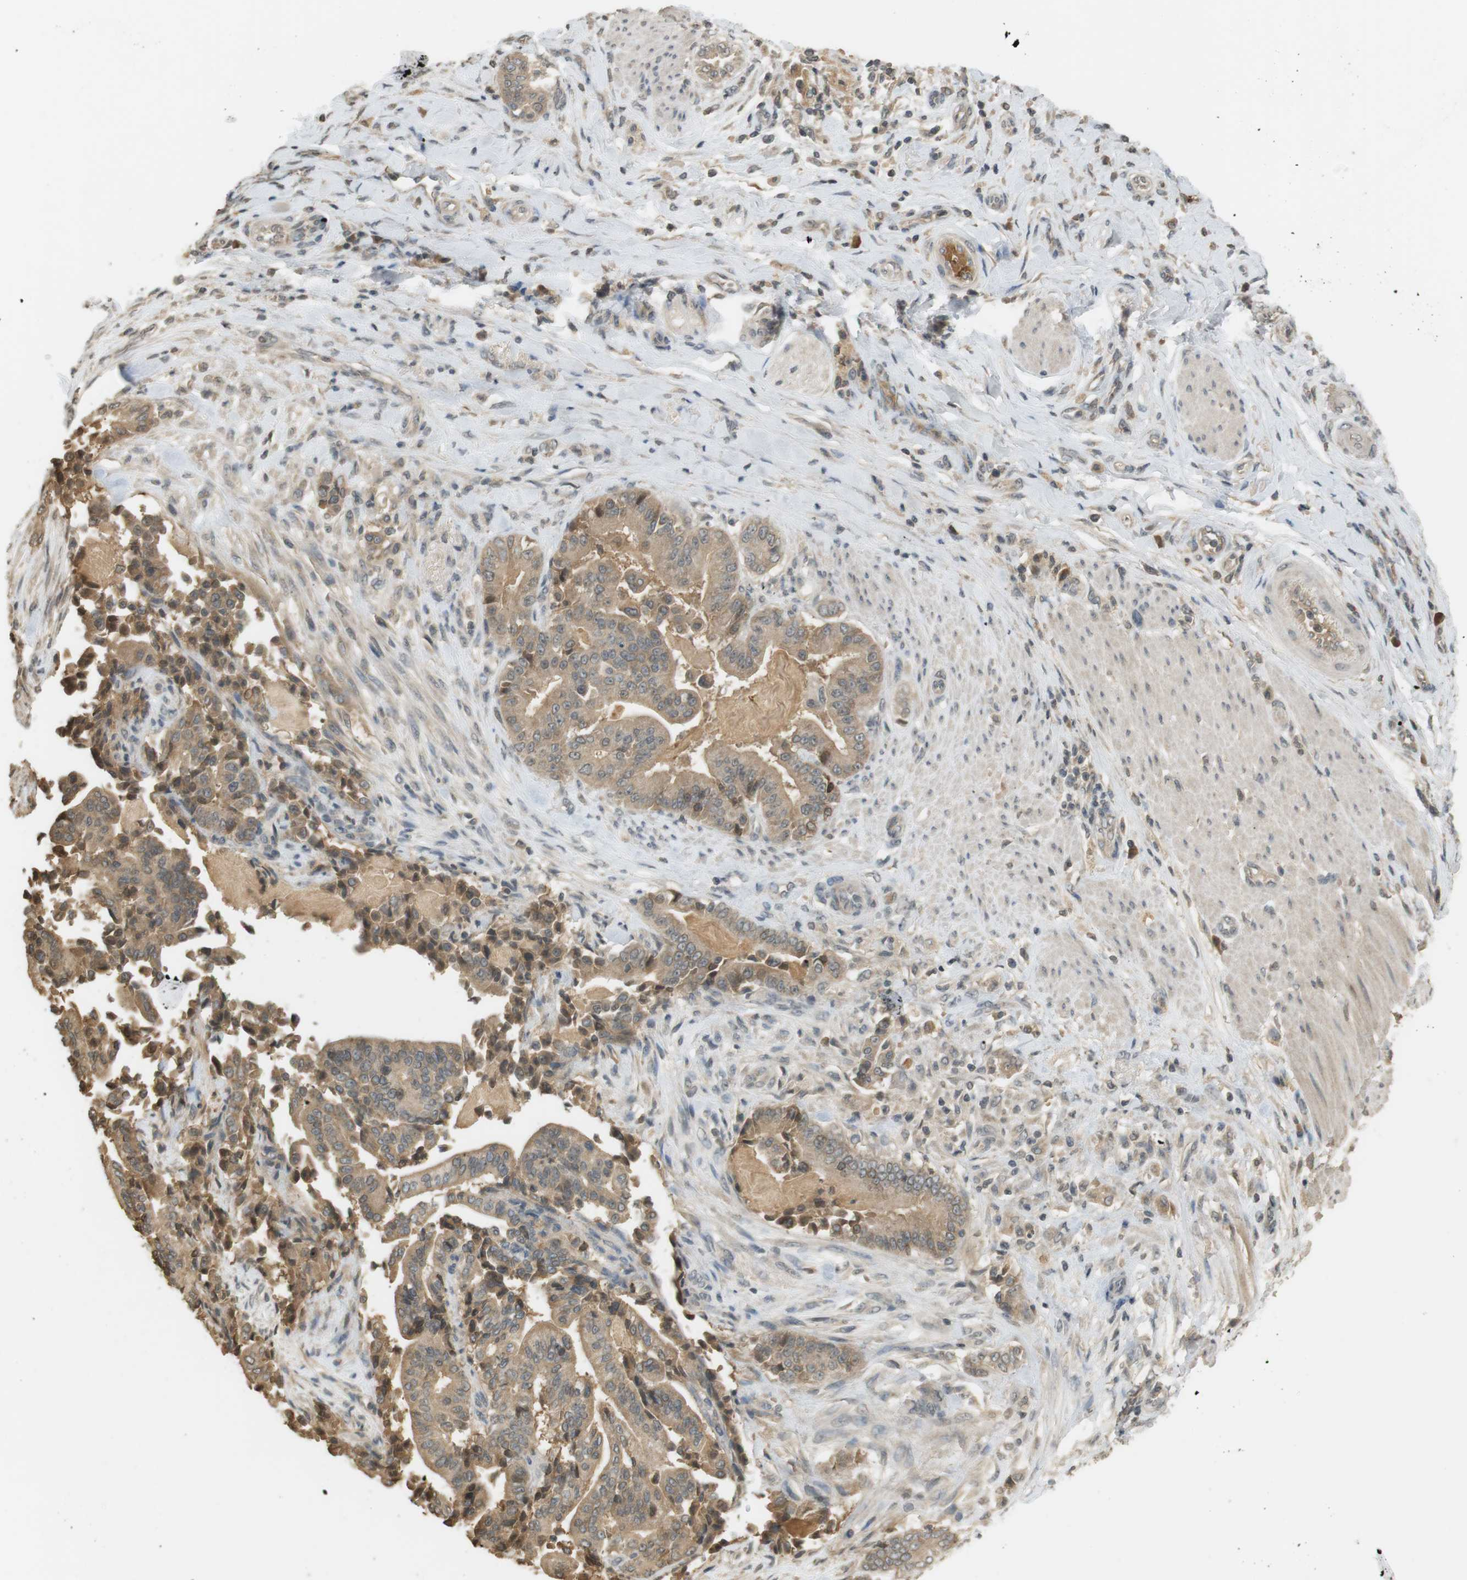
{"staining": {"intensity": "moderate", "quantity": ">75%", "location": "cytoplasmic/membranous"}, "tissue": "pancreatic cancer", "cell_type": "Tumor cells", "image_type": "cancer", "snomed": [{"axis": "morphology", "description": "Normal tissue, NOS"}, {"axis": "morphology", "description": "Adenocarcinoma, NOS"}, {"axis": "topography", "description": "Pancreas"}], "caption": "Protein expression analysis of human pancreatic adenocarcinoma reveals moderate cytoplasmic/membranous positivity in about >75% of tumor cells.", "gene": "SRR", "patient": {"sex": "male", "age": 63}}